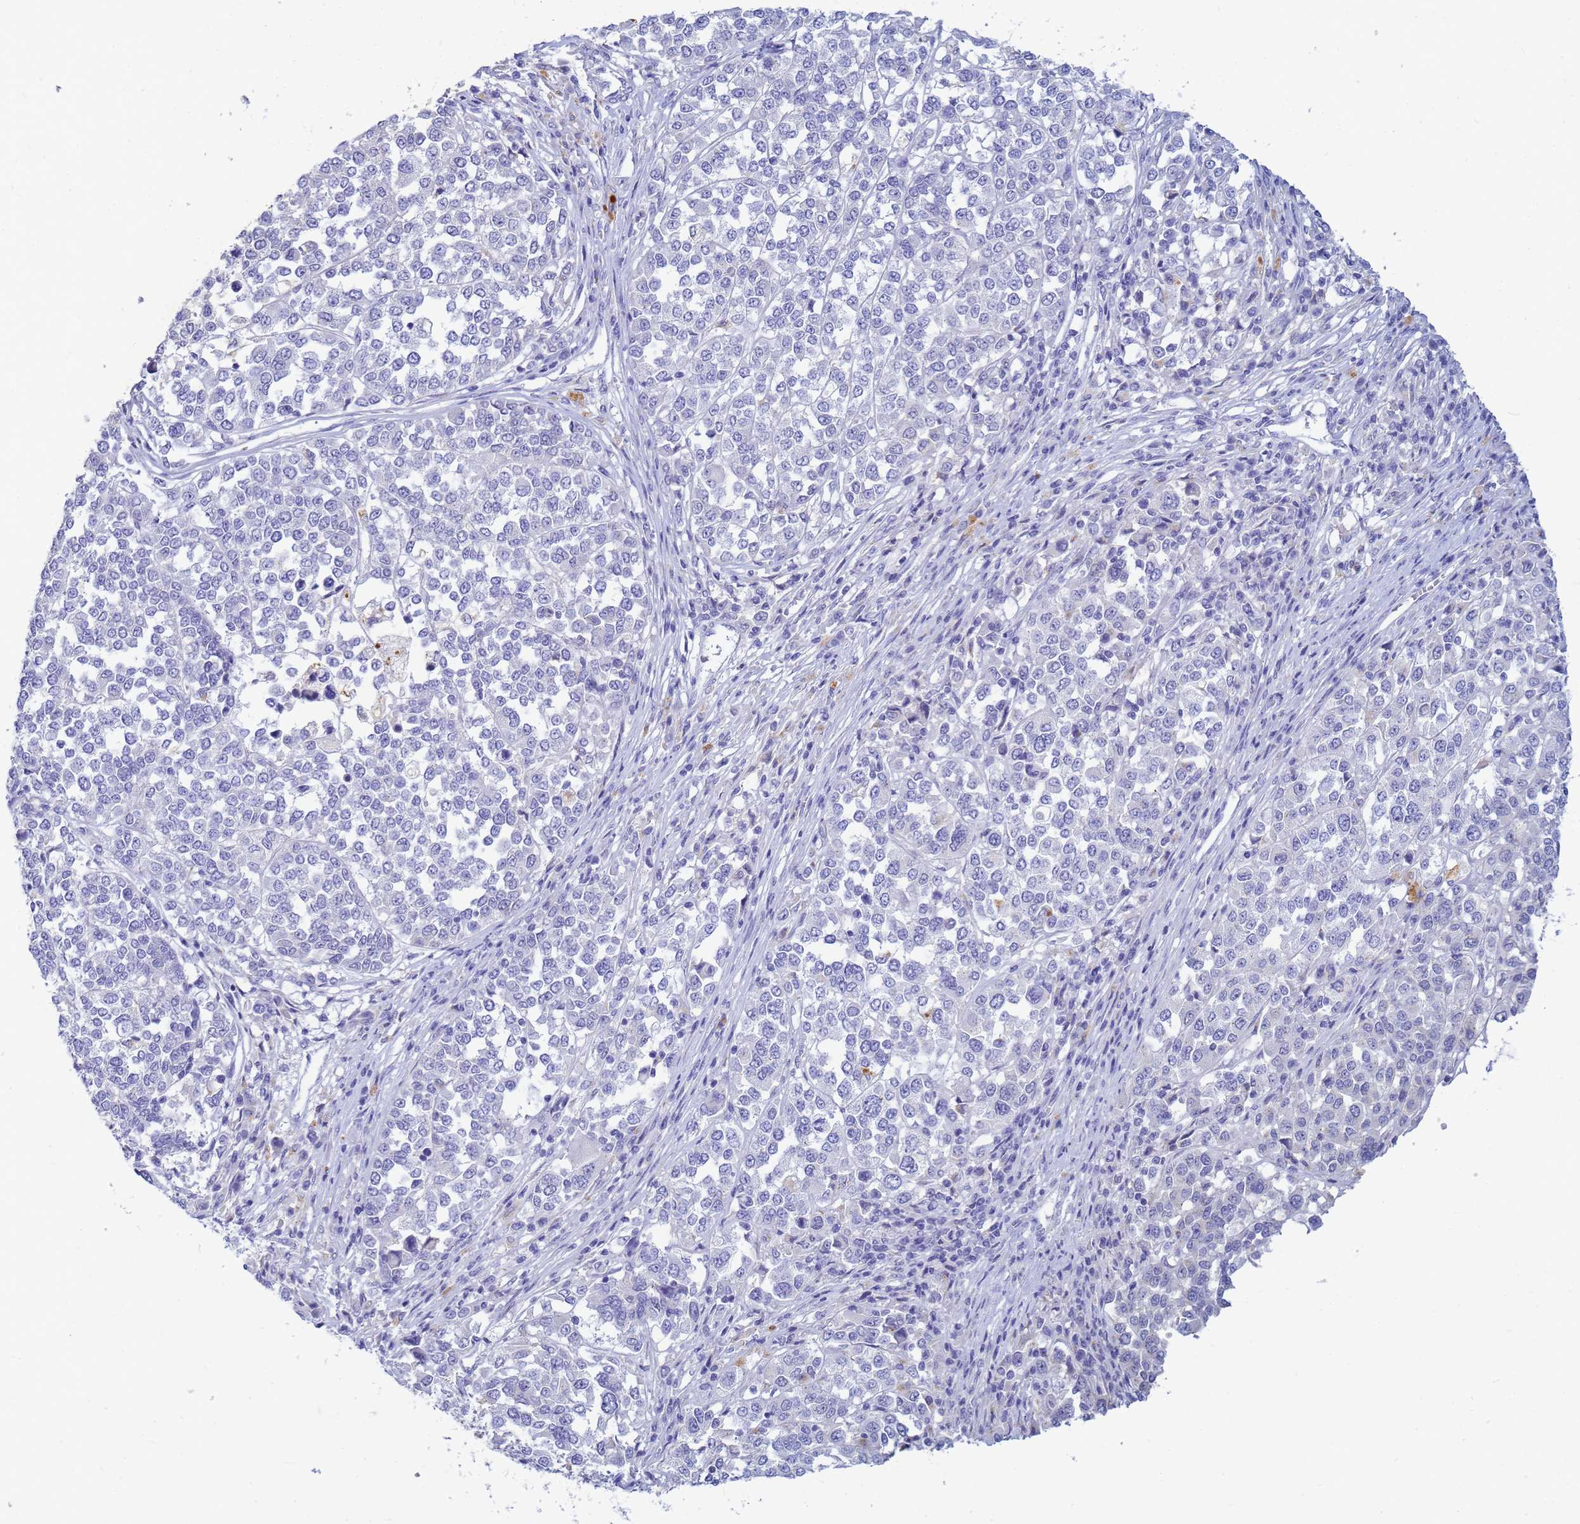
{"staining": {"intensity": "negative", "quantity": "none", "location": "none"}, "tissue": "melanoma", "cell_type": "Tumor cells", "image_type": "cancer", "snomed": [{"axis": "morphology", "description": "Malignant melanoma, Metastatic site"}, {"axis": "topography", "description": "Lymph node"}], "caption": "DAB immunohistochemical staining of malignant melanoma (metastatic site) displays no significant staining in tumor cells.", "gene": "B3GNT8", "patient": {"sex": "male", "age": 44}}